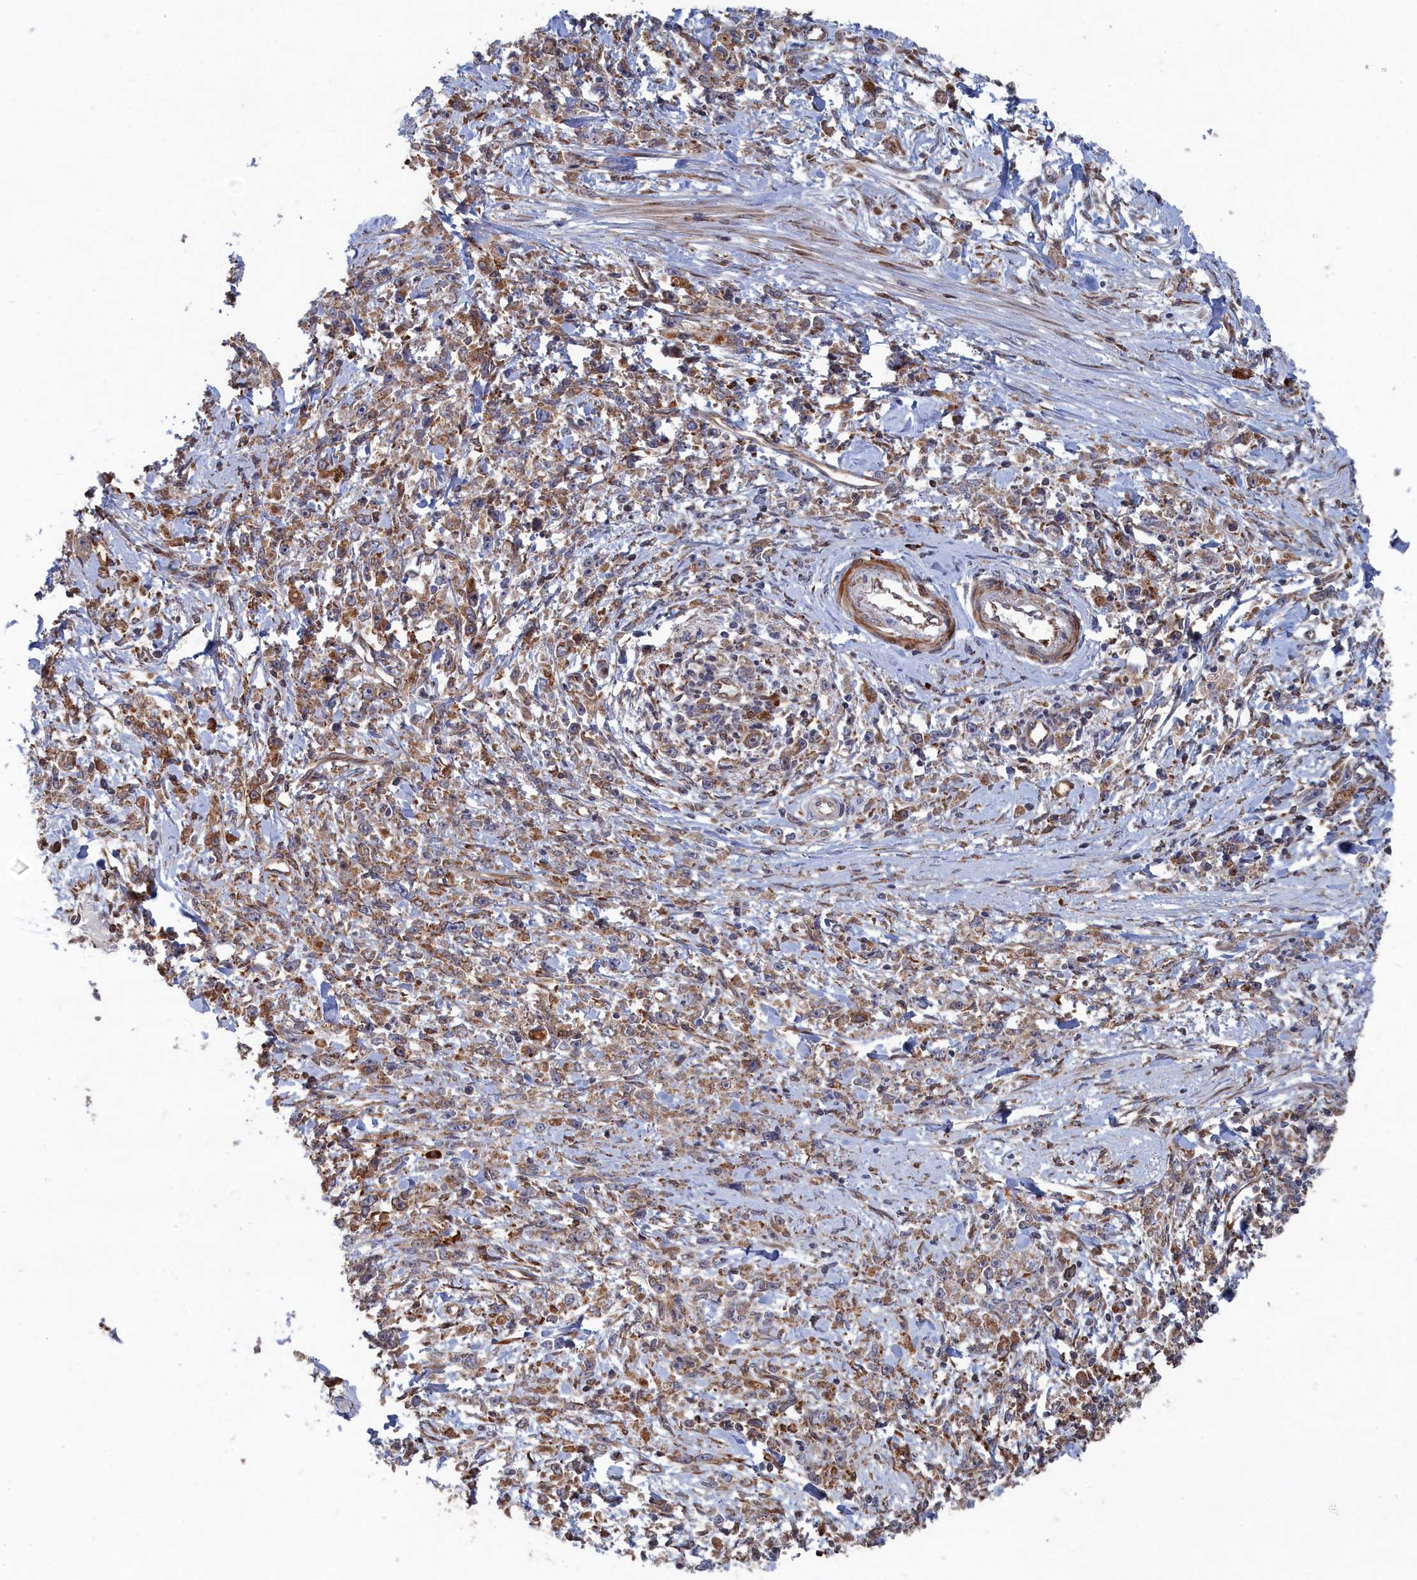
{"staining": {"intensity": "weak", "quantity": "25%-75%", "location": "cytoplasmic/membranous"}, "tissue": "stomach cancer", "cell_type": "Tumor cells", "image_type": "cancer", "snomed": [{"axis": "morphology", "description": "Adenocarcinoma, NOS"}, {"axis": "topography", "description": "Stomach"}], "caption": "Protein analysis of stomach adenocarcinoma tissue demonstrates weak cytoplasmic/membranous expression in approximately 25%-75% of tumor cells.", "gene": "BPIFB6", "patient": {"sex": "female", "age": 59}}